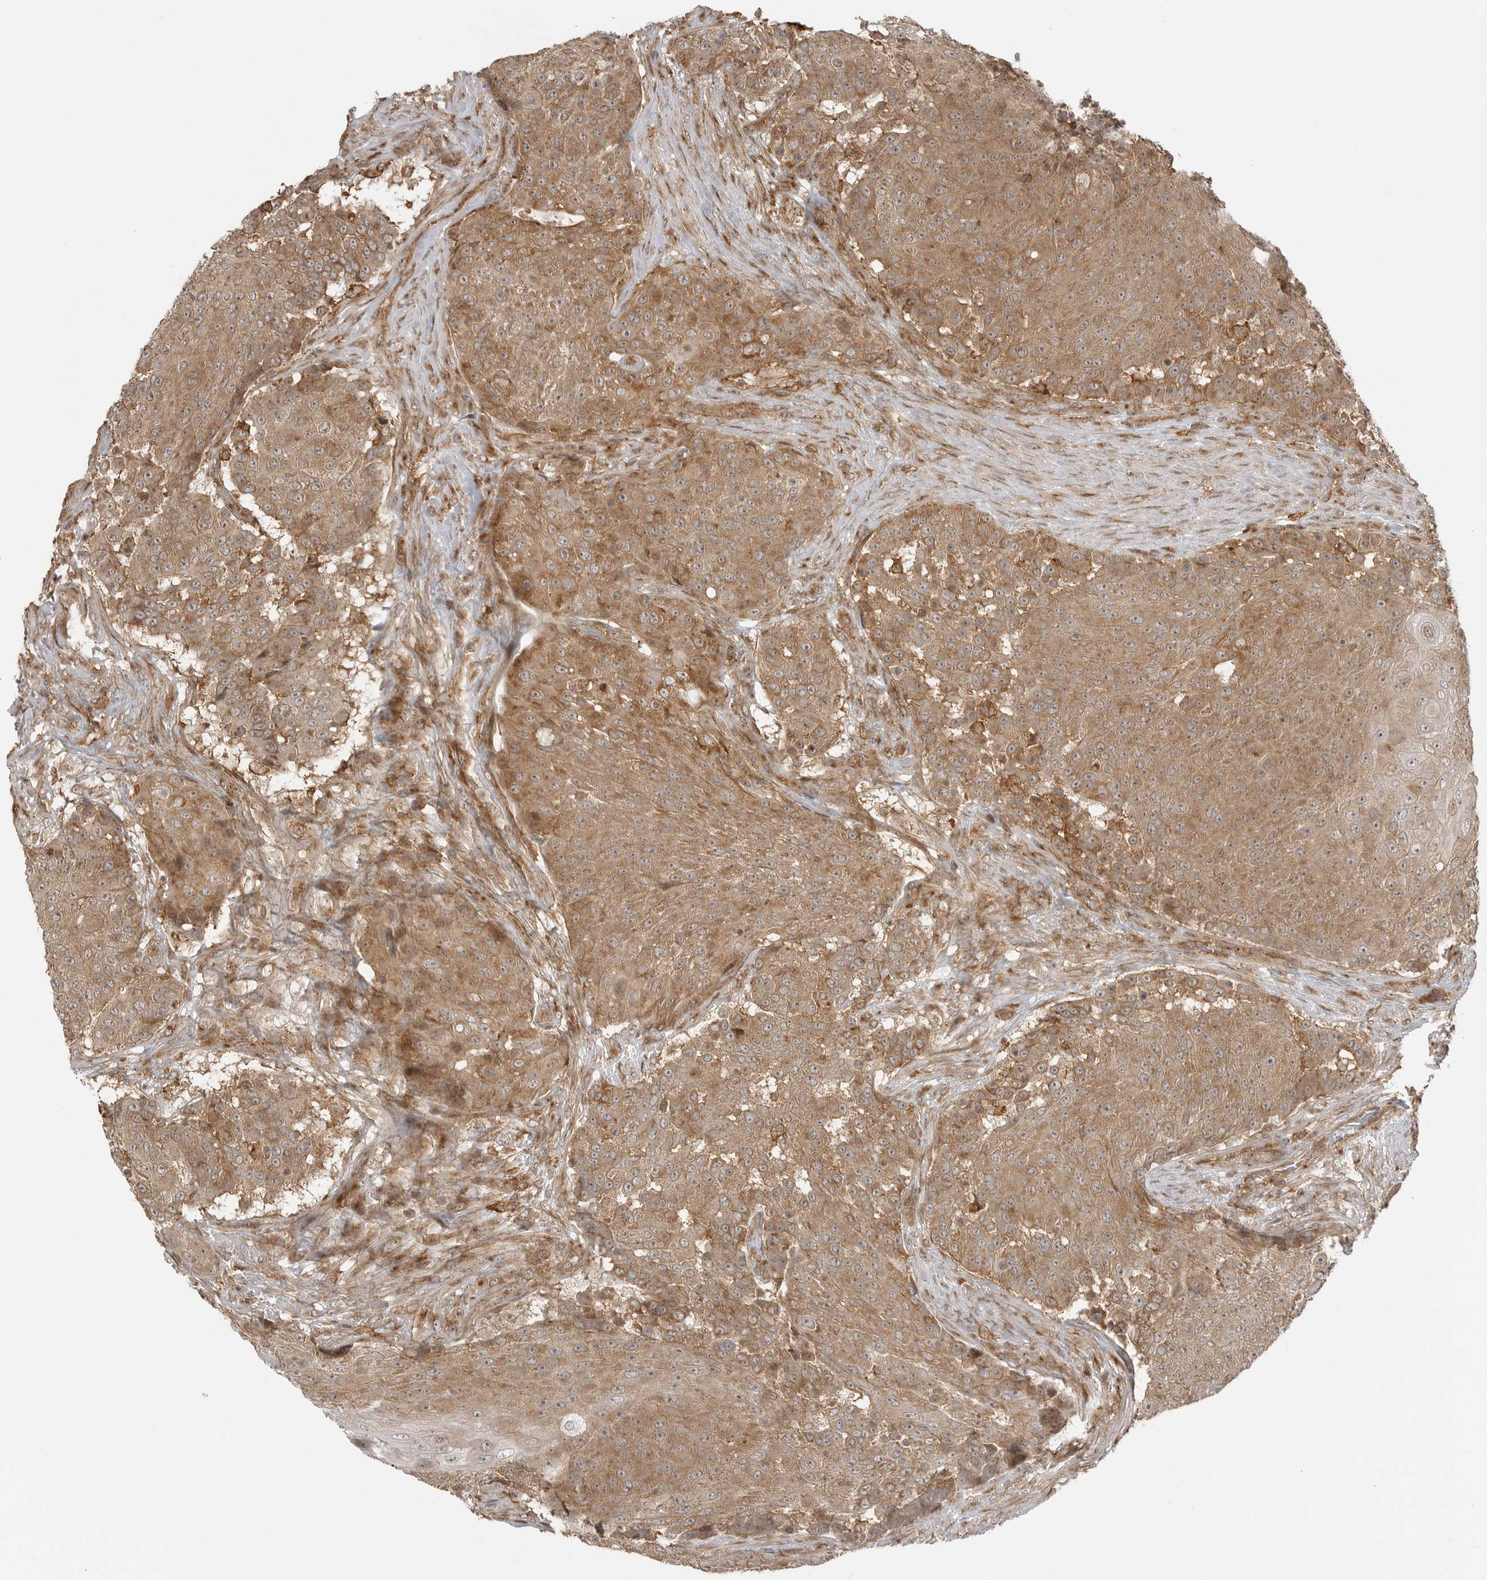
{"staining": {"intensity": "moderate", "quantity": ">75%", "location": "cytoplasmic/membranous"}, "tissue": "urothelial cancer", "cell_type": "Tumor cells", "image_type": "cancer", "snomed": [{"axis": "morphology", "description": "Urothelial carcinoma, High grade"}, {"axis": "topography", "description": "Urinary bladder"}], "caption": "Urothelial cancer tissue shows moderate cytoplasmic/membranous staining in approximately >75% of tumor cells The protein is shown in brown color, while the nuclei are stained blue.", "gene": "FAT3", "patient": {"sex": "female", "age": 63}}